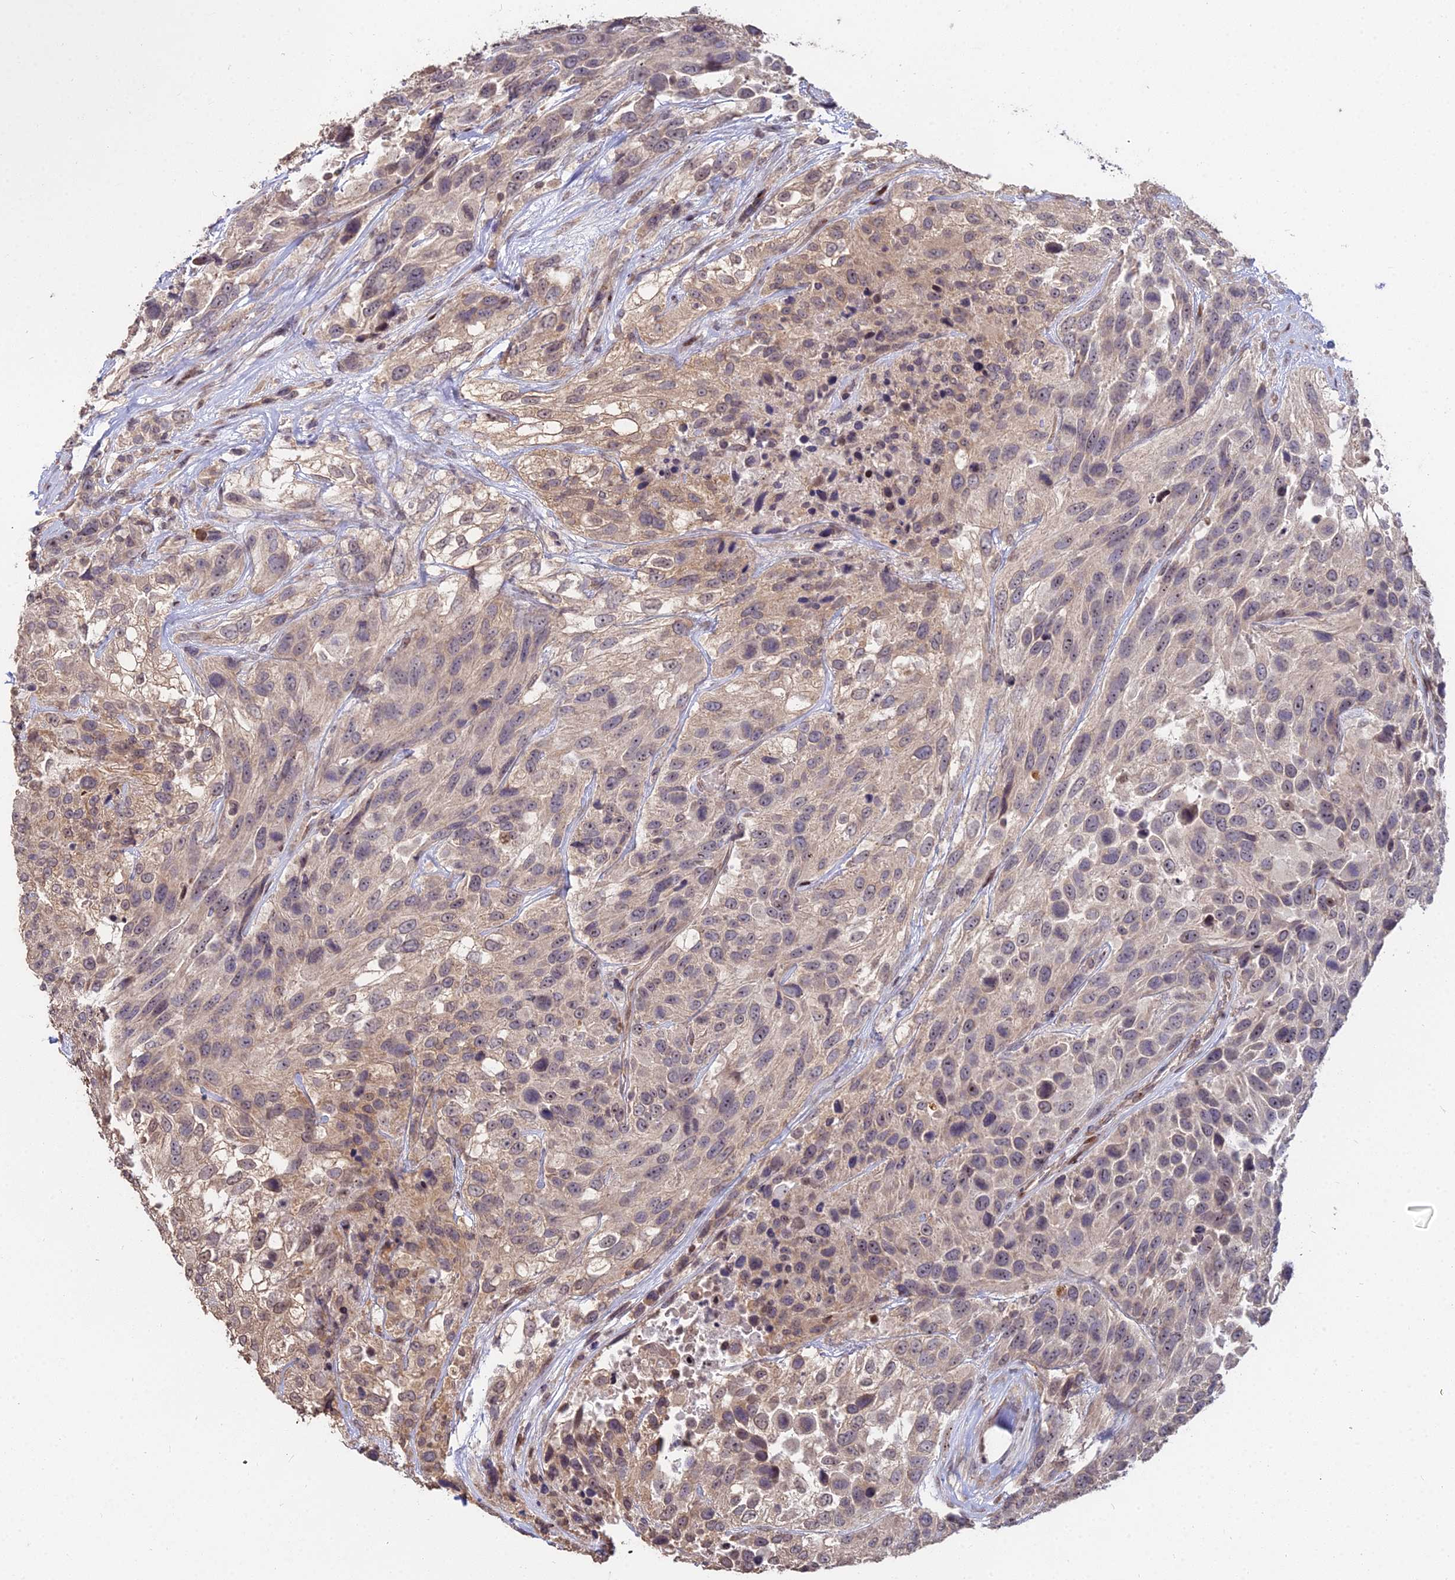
{"staining": {"intensity": "weak", "quantity": "25%-75%", "location": "cytoplasmic/membranous,nuclear"}, "tissue": "urothelial cancer", "cell_type": "Tumor cells", "image_type": "cancer", "snomed": [{"axis": "morphology", "description": "Urothelial carcinoma, High grade"}, {"axis": "topography", "description": "Urinary bladder"}], "caption": "Immunohistochemical staining of human urothelial carcinoma (high-grade) displays low levels of weak cytoplasmic/membranous and nuclear protein positivity in approximately 25%-75% of tumor cells.", "gene": "RBMS2", "patient": {"sex": "female", "age": 70}}